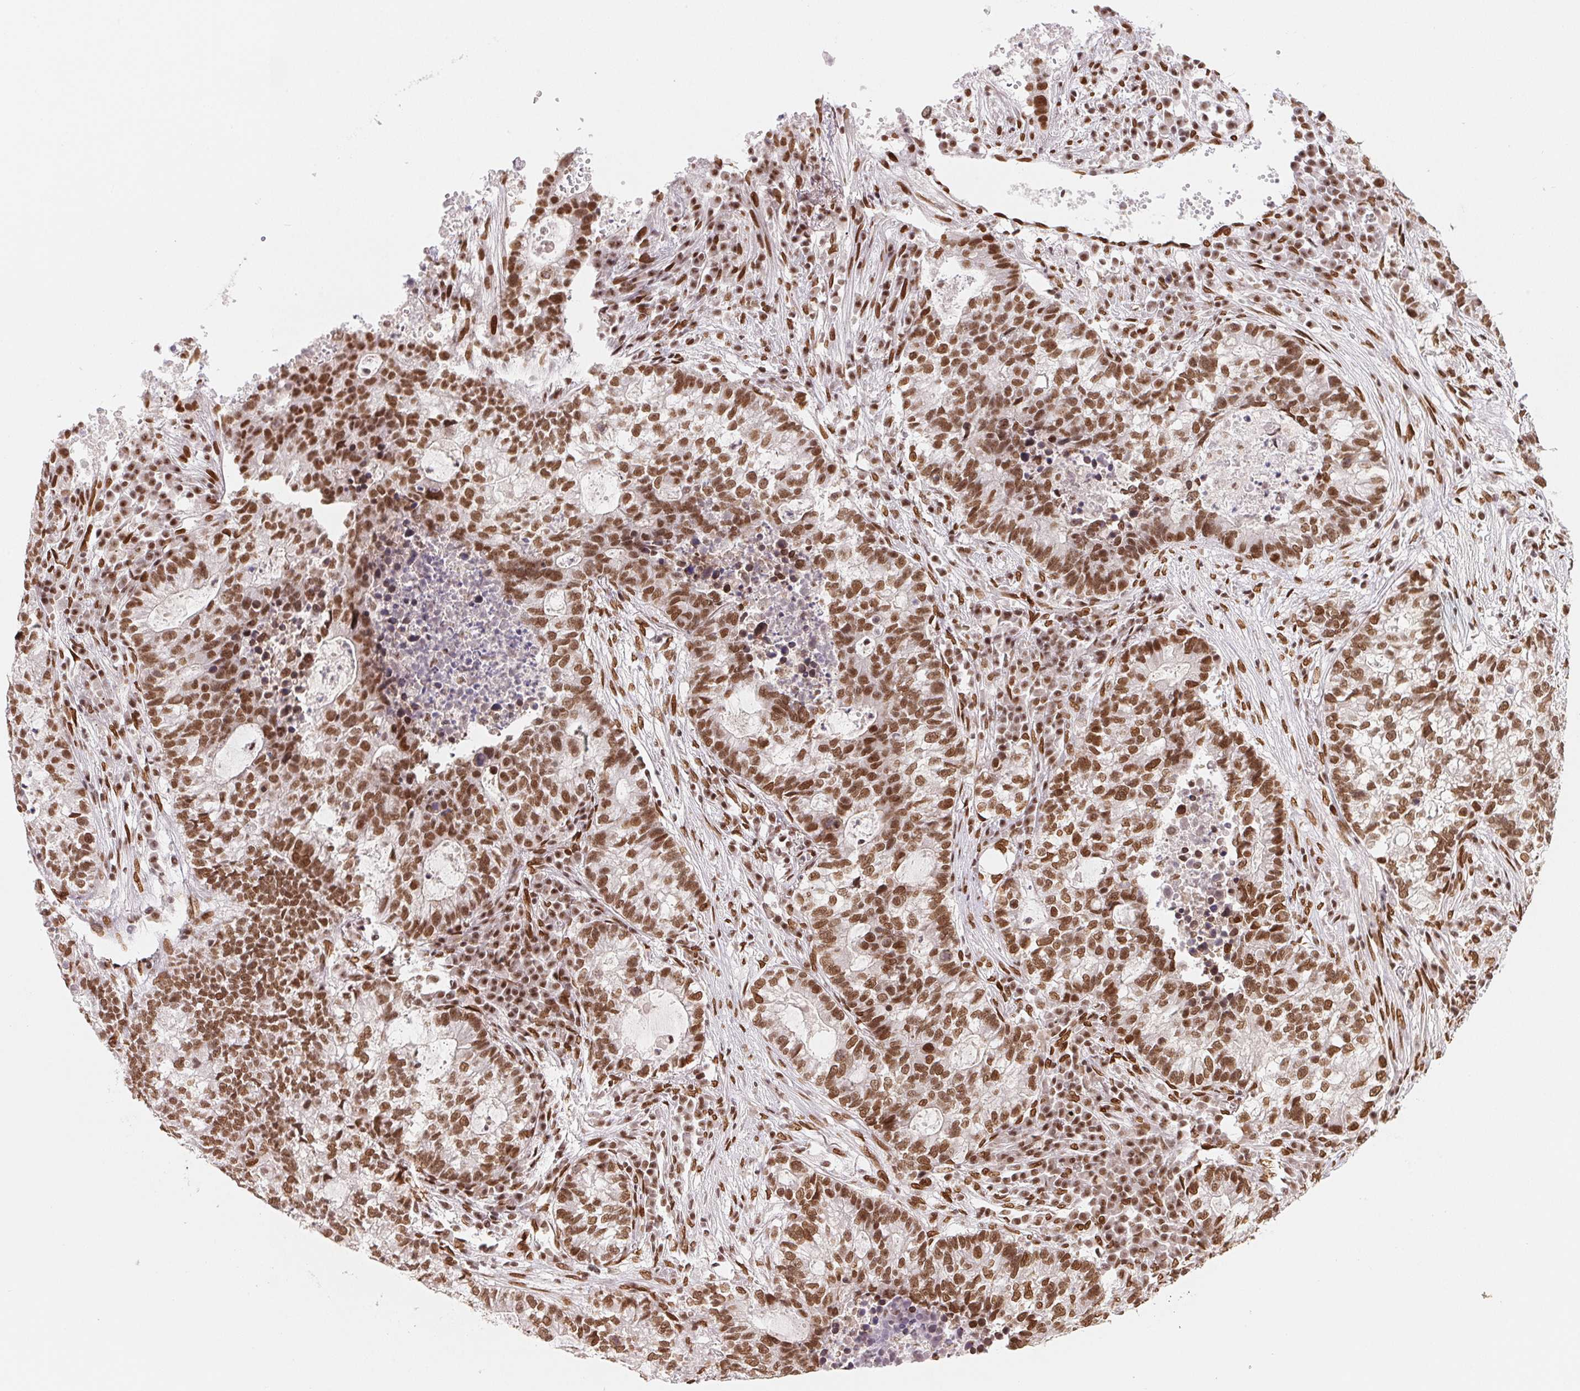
{"staining": {"intensity": "moderate", "quantity": ">75%", "location": "nuclear"}, "tissue": "lung cancer", "cell_type": "Tumor cells", "image_type": "cancer", "snomed": [{"axis": "morphology", "description": "Adenocarcinoma, NOS"}, {"axis": "topography", "description": "Lung"}], "caption": "Moderate nuclear protein positivity is seen in about >75% of tumor cells in lung cancer.", "gene": "SAP30BP", "patient": {"sex": "male", "age": 57}}